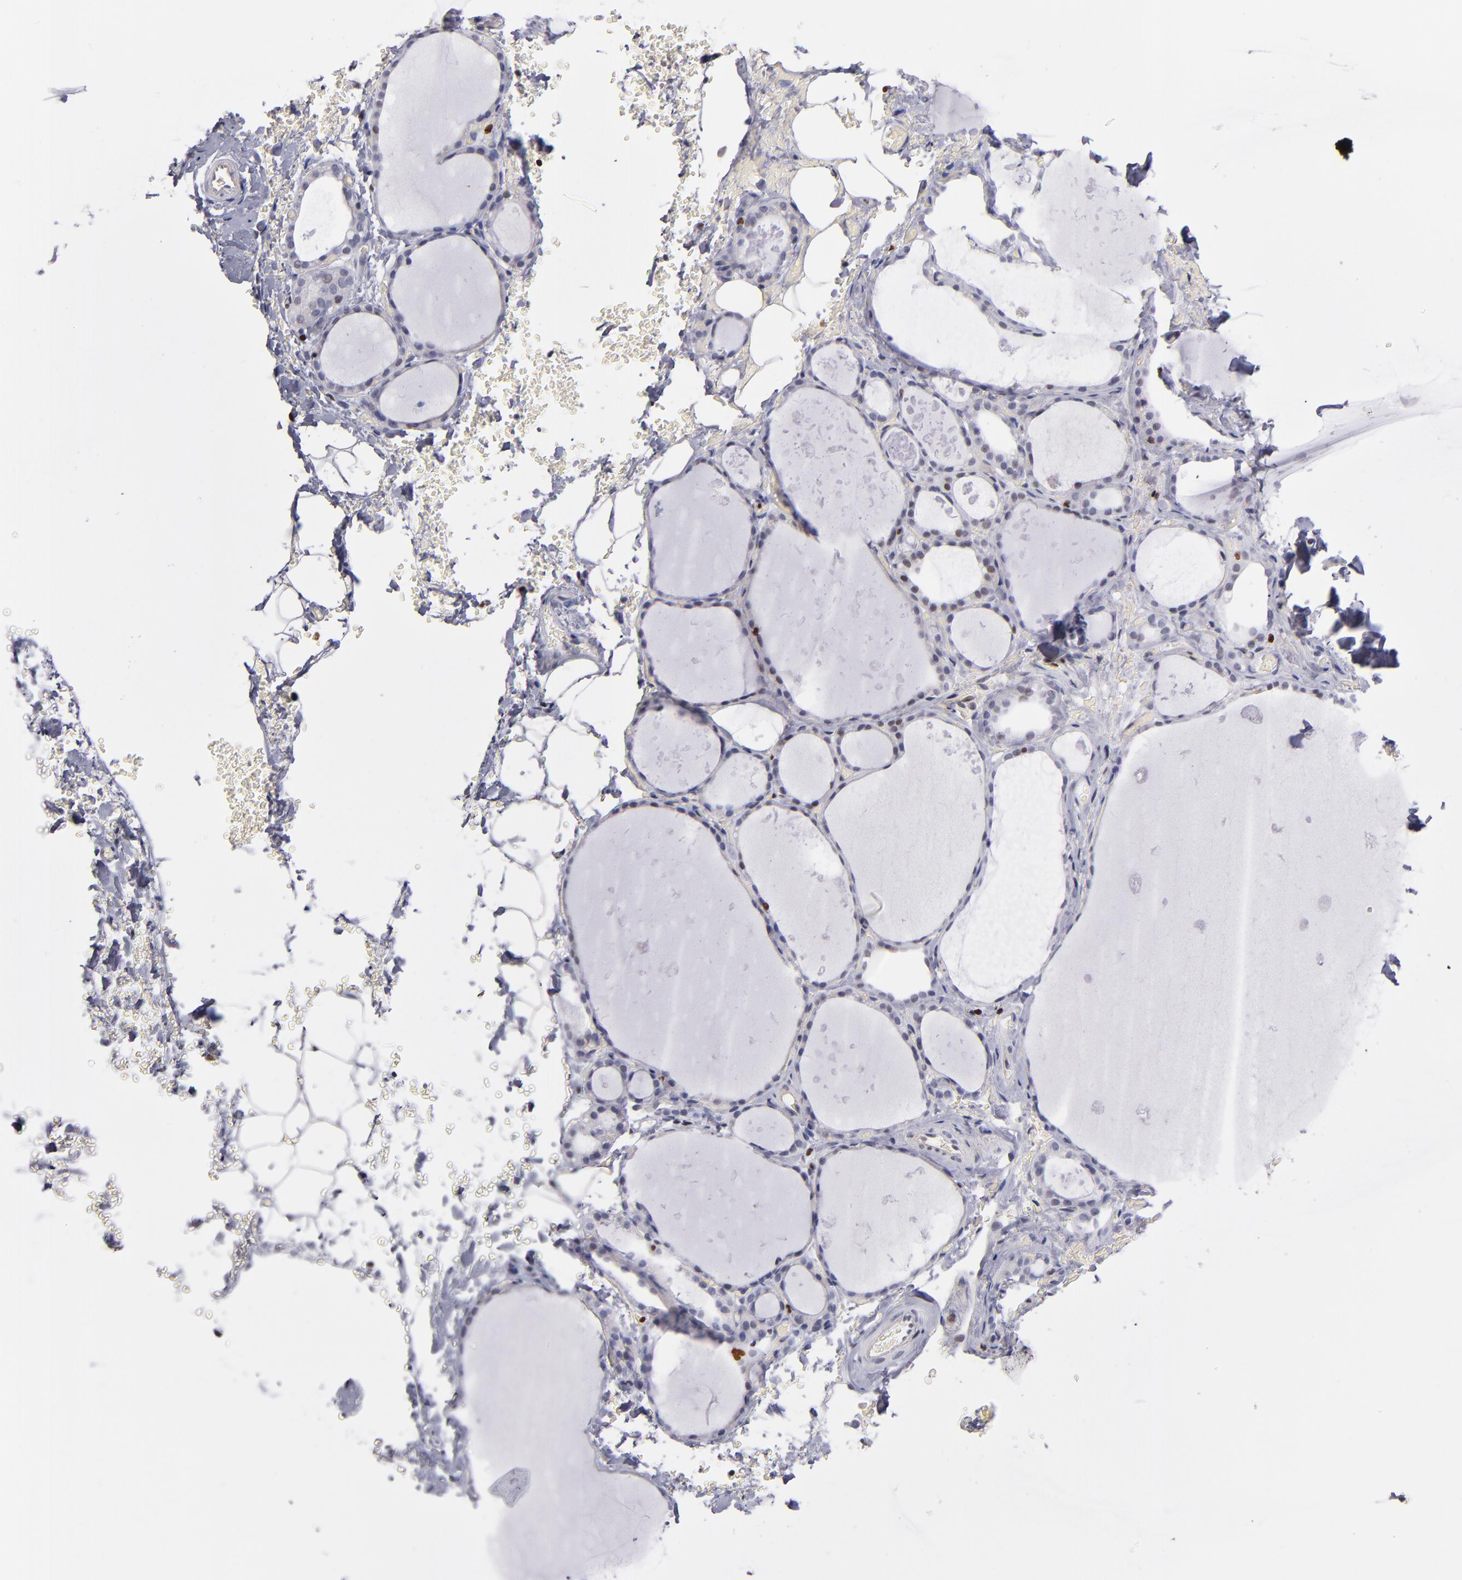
{"staining": {"intensity": "weak", "quantity": "<25%", "location": "nuclear"}, "tissue": "thyroid gland", "cell_type": "Glandular cells", "image_type": "normal", "snomed": [{"axis": "morphology", "description": "Normal tissue, NOS"}, {"axis": "topography", "description": "Thyroid gland"}], "caption": "The photomicrograph exhibits no significant expression in glandular cells of thyroid gland. (Stains: DAB immunohistochemistry with hematoxylin counter stain, Microscopy: brightfield microscopy at high magnification).", "gene": "POLA1", "patient": {"sex": "male", "age": 61}}